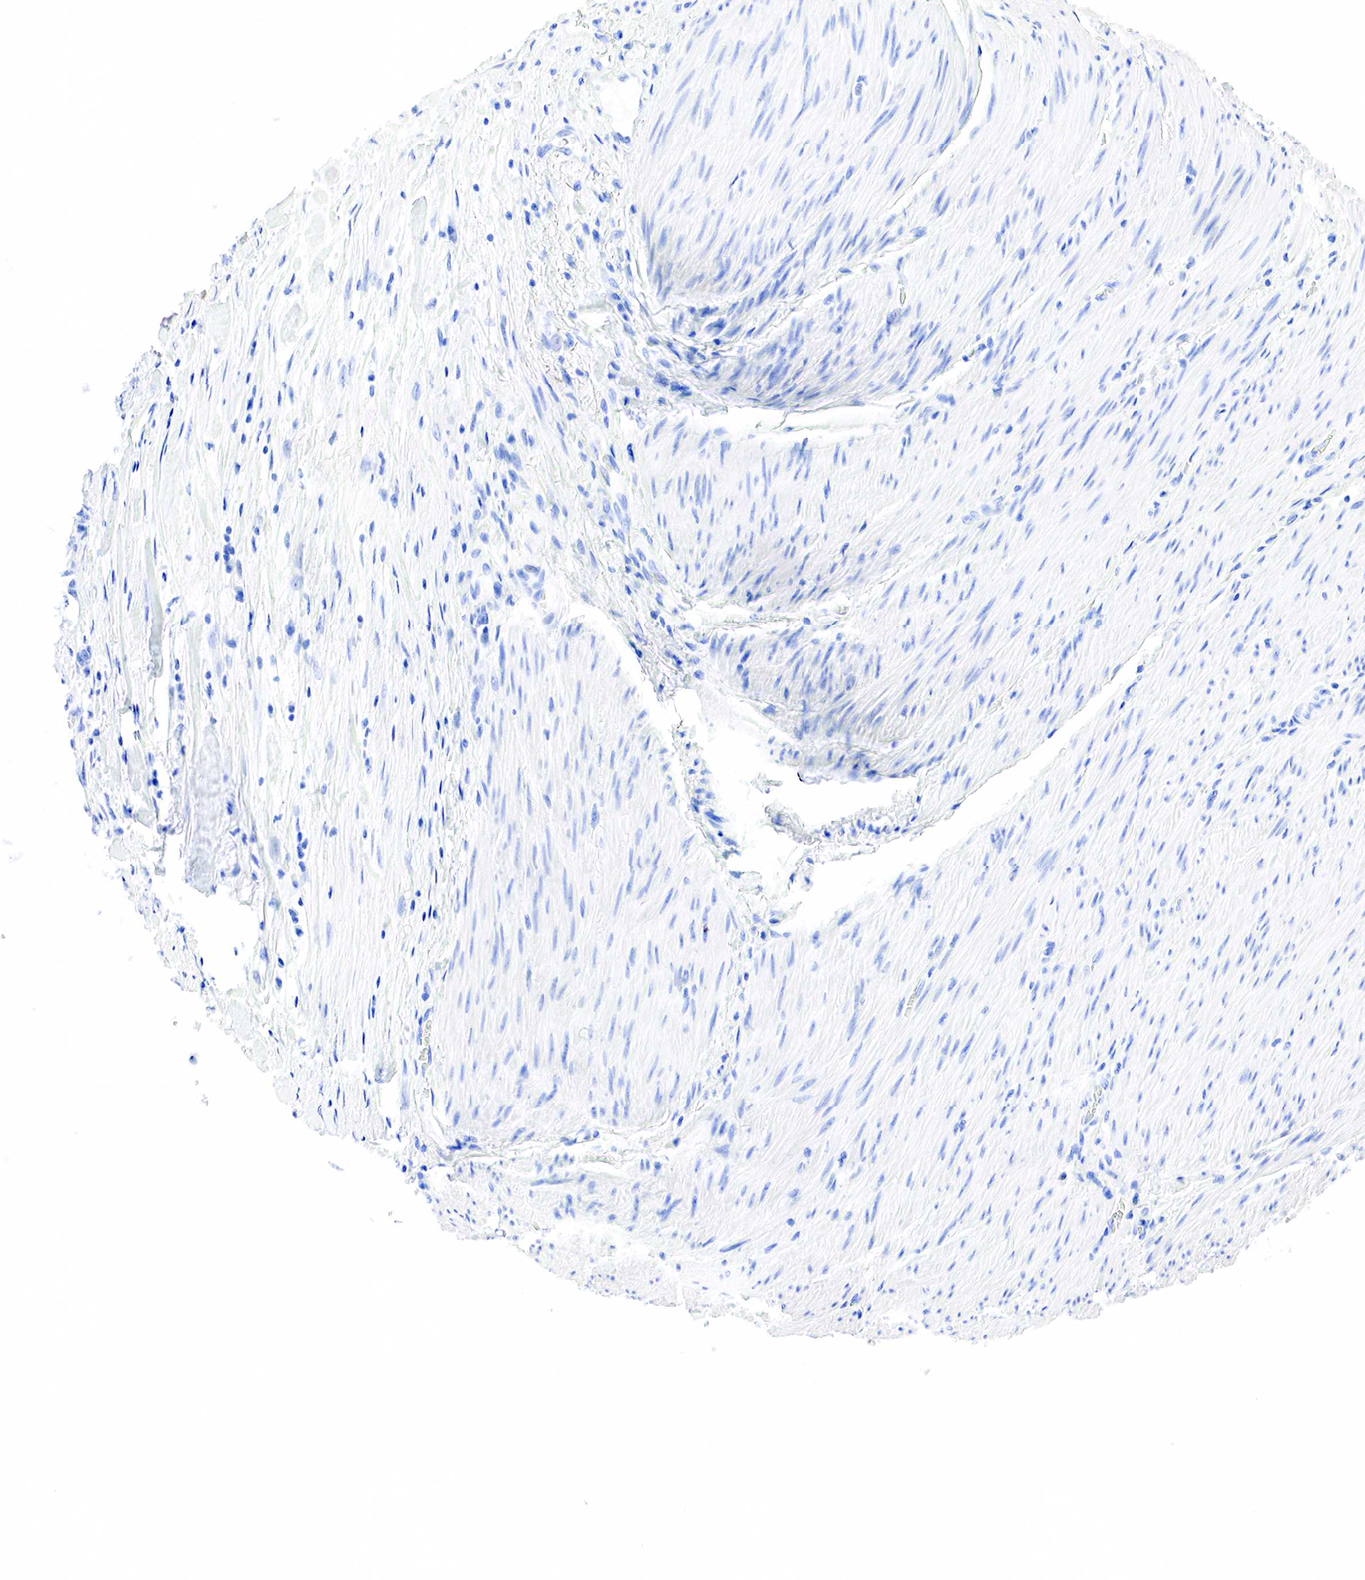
{"staining": {"intensity": "negative", "quantity": "none", "location": "none"}, "tissue": "colorectal cancer", "cell_type": "Tumor cells", "image_type": "cancer", "snomed": [{"axis": "morphology", "description": "Adenocarcinoma, NOS"}, {"axis": "topography", "description": "Rectum"}], "caption": "IHC photomicrograph of neoplastic tissue: colorectal adenocarcinoma stained with DAB (3,3'-diaminobenzidine) reveals no significant protein expression in tumor cells.", "gene": "PTH", "patient": {"sex": "female", "age": 57}}